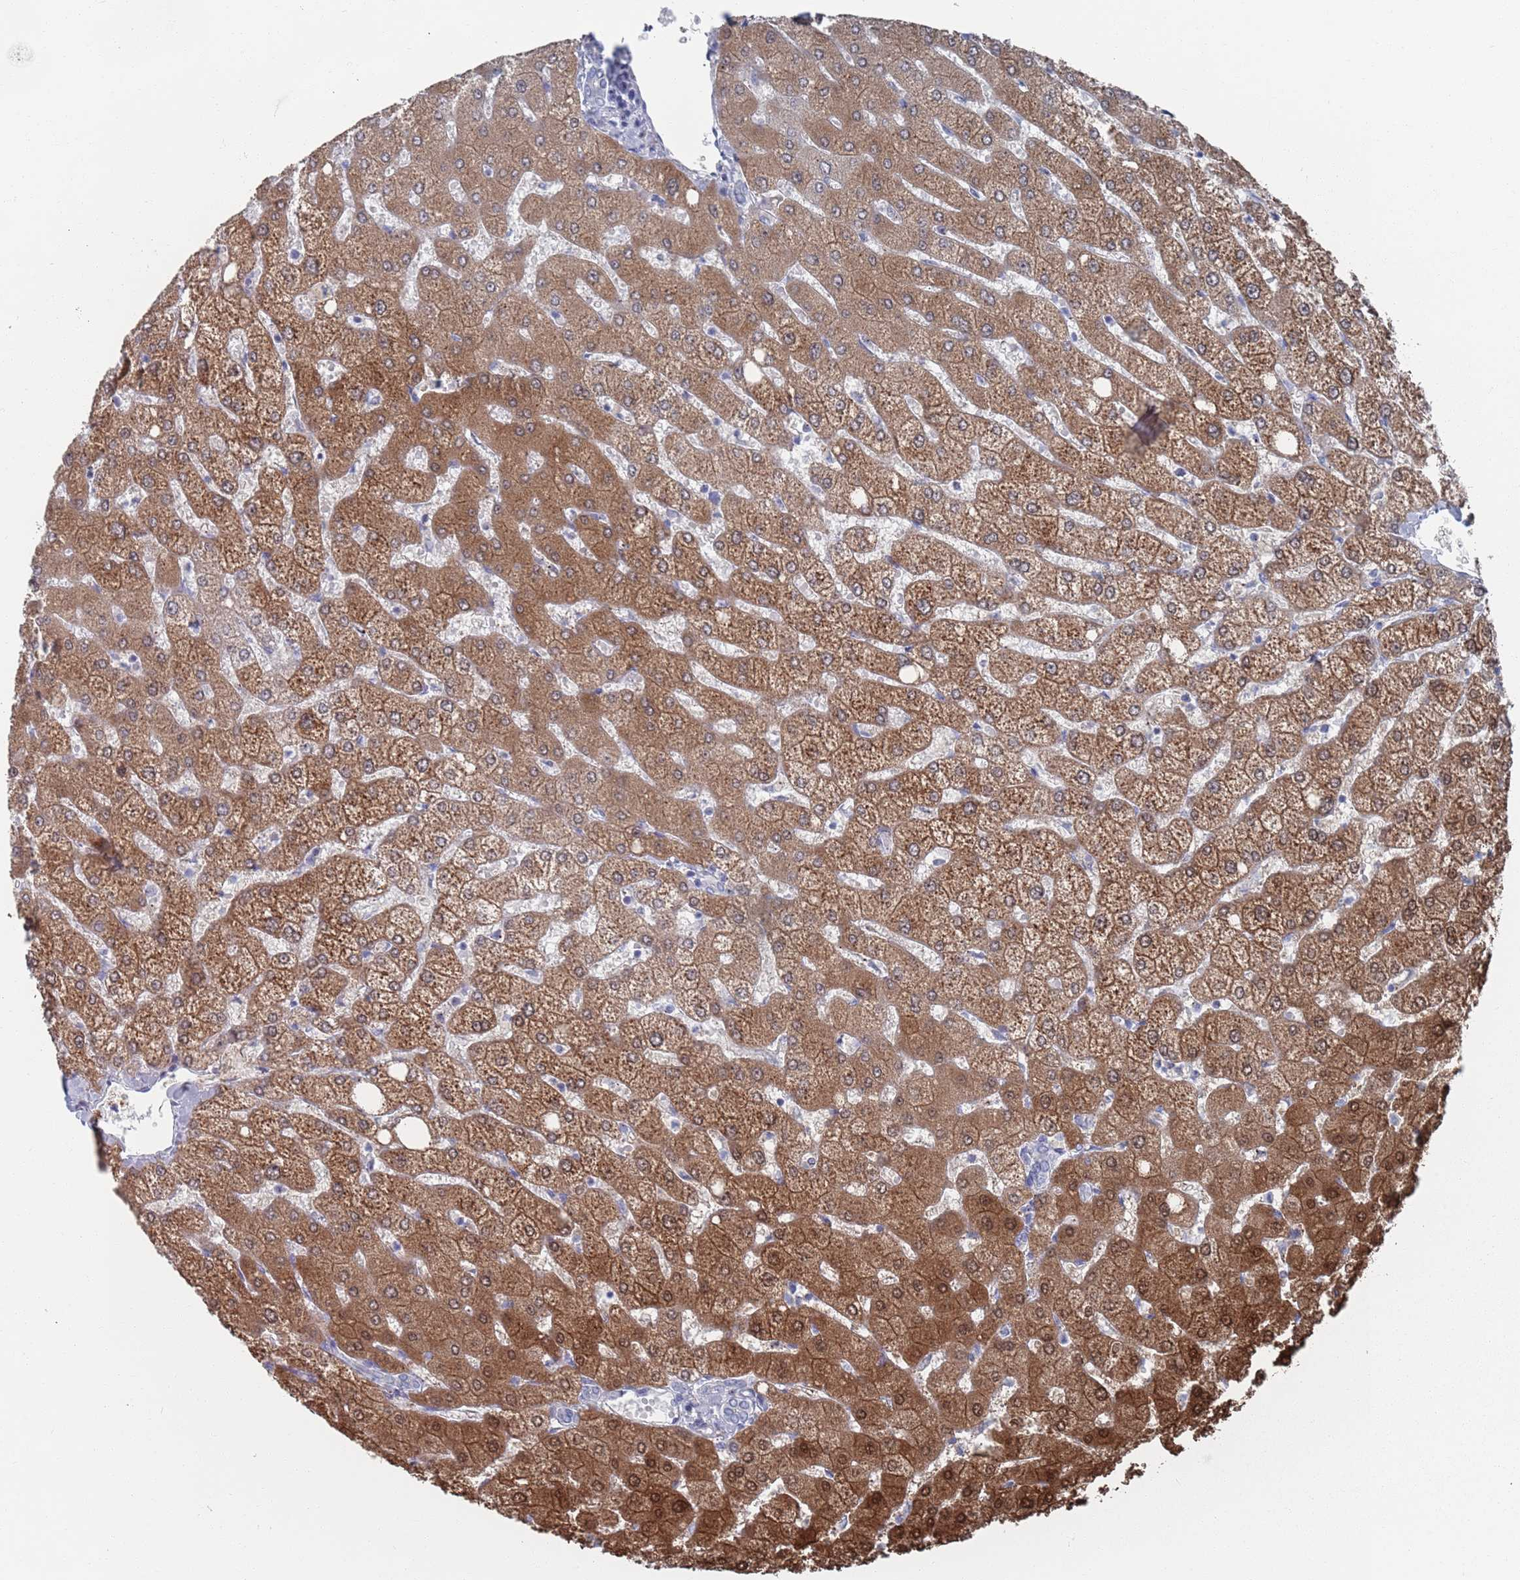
{"staining": {"intensity": "negative", "quantity": "none", "location": "none"}, "tissue": "liver", "cell_type": "Cholangiocytes", "image_type": "normal", "snomed": [{"axis": "morphology", "description": "Normal tissue, NOS"}, {"axis": "topography", "description": "Liver"}], "caption": "IHC of benign human liver reveals no staining in cholangiocytes. (DAB IHC visualized using brightfield microscopy, high magnification).", "gene": "MAT1A", "patient": {"sex": "female", "age": 54}}